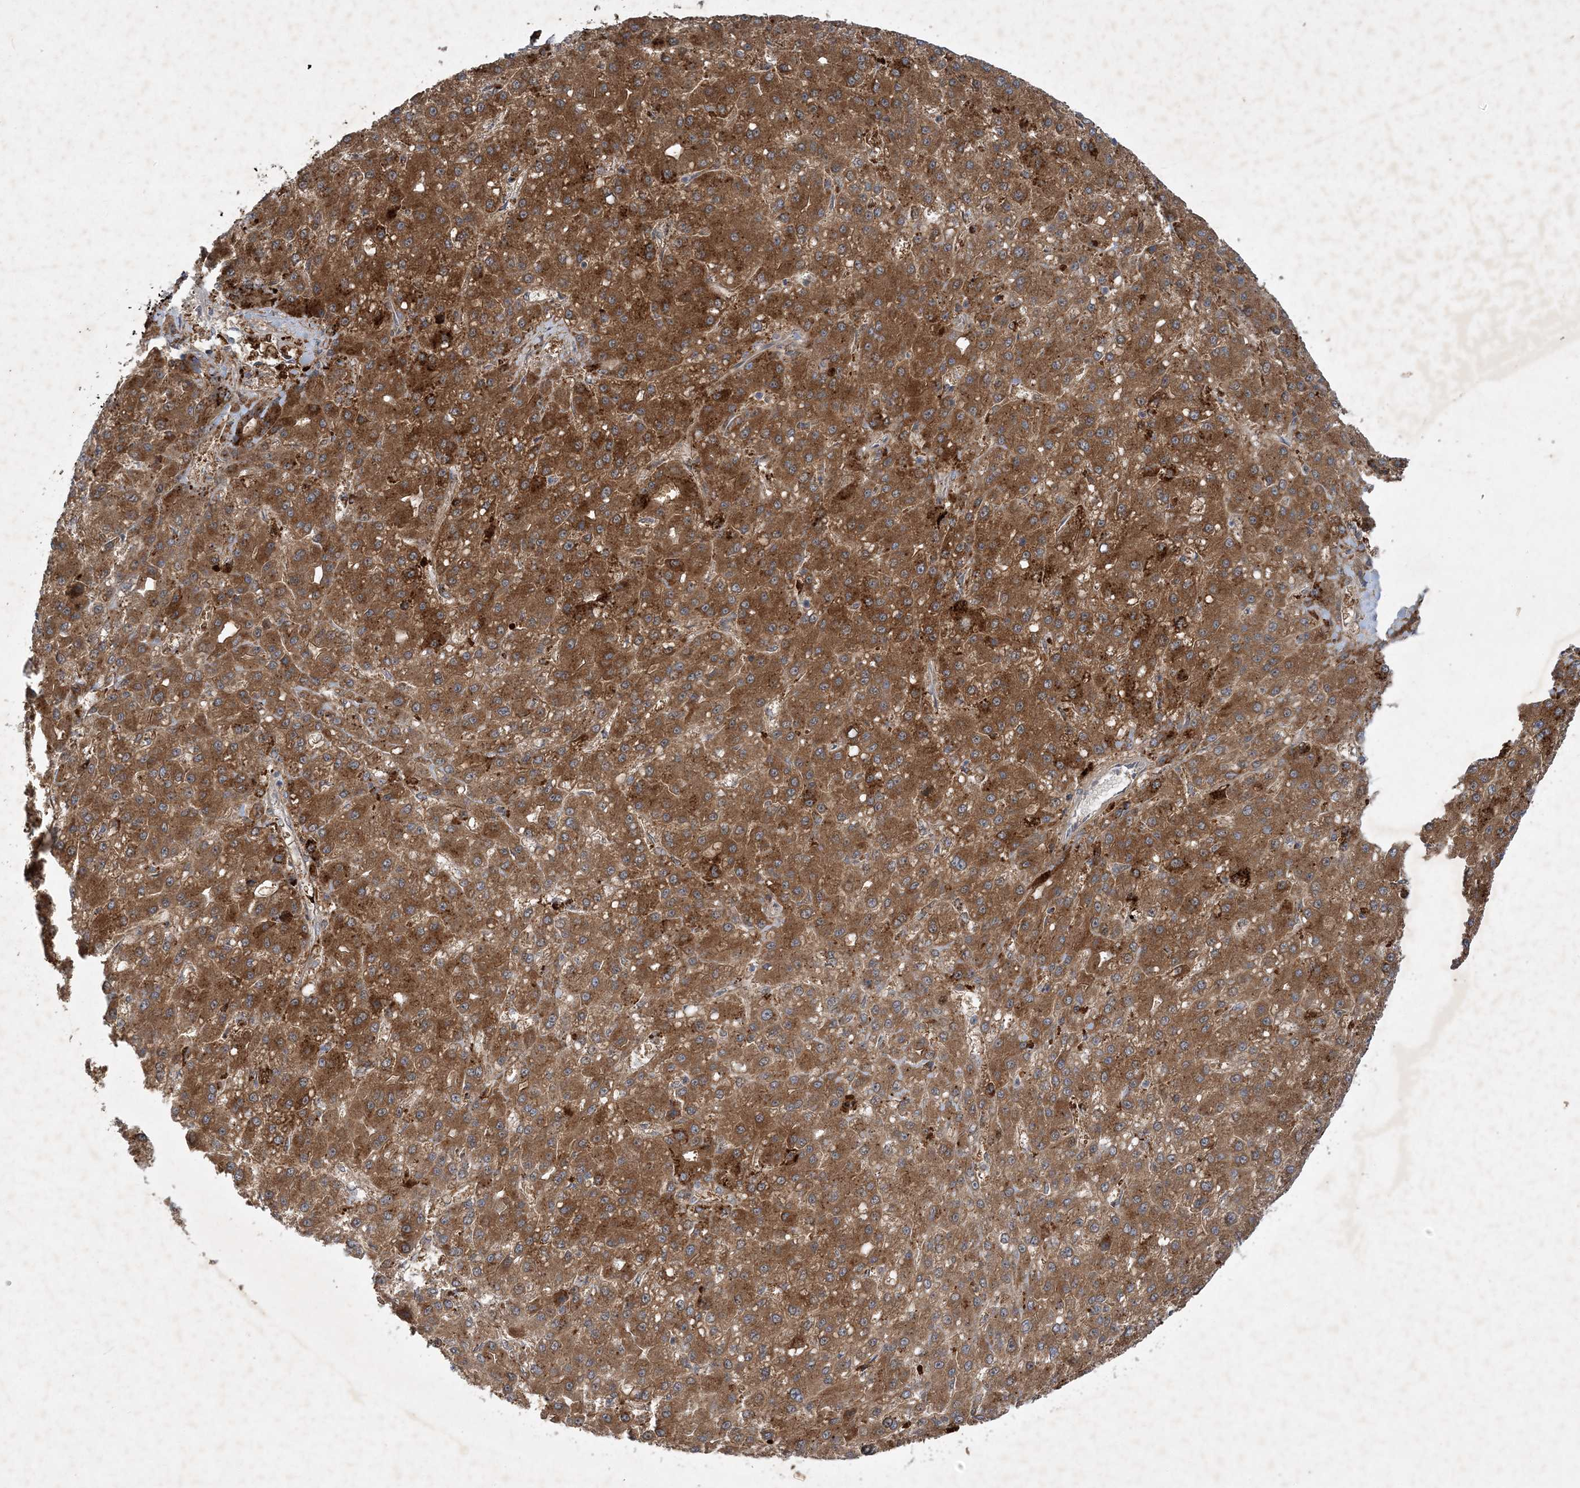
{"staining": {"intensity": "strong", "quantity": ">75%", "location": "cytoplasmic/membranous"}, "tissue": "liver cancer", "cell_type": "Tumor cells", "image_type": "cancer", "snomed": [{"axis": "morphology", "description": "Carcinoma, Hepatocellular, NOS"}, {"axis": "topography", "description": "Liver"}], "caption": "Liver cancer stained with immunohistochemistry displays strong cytoplasmic/membranous staining in about >75% of tumor cells. The protein of interest is shown in brown color, while the nuclei are stained blue.", "gene": "THG1L", "patient": {"sex": "male", "age": 67}}